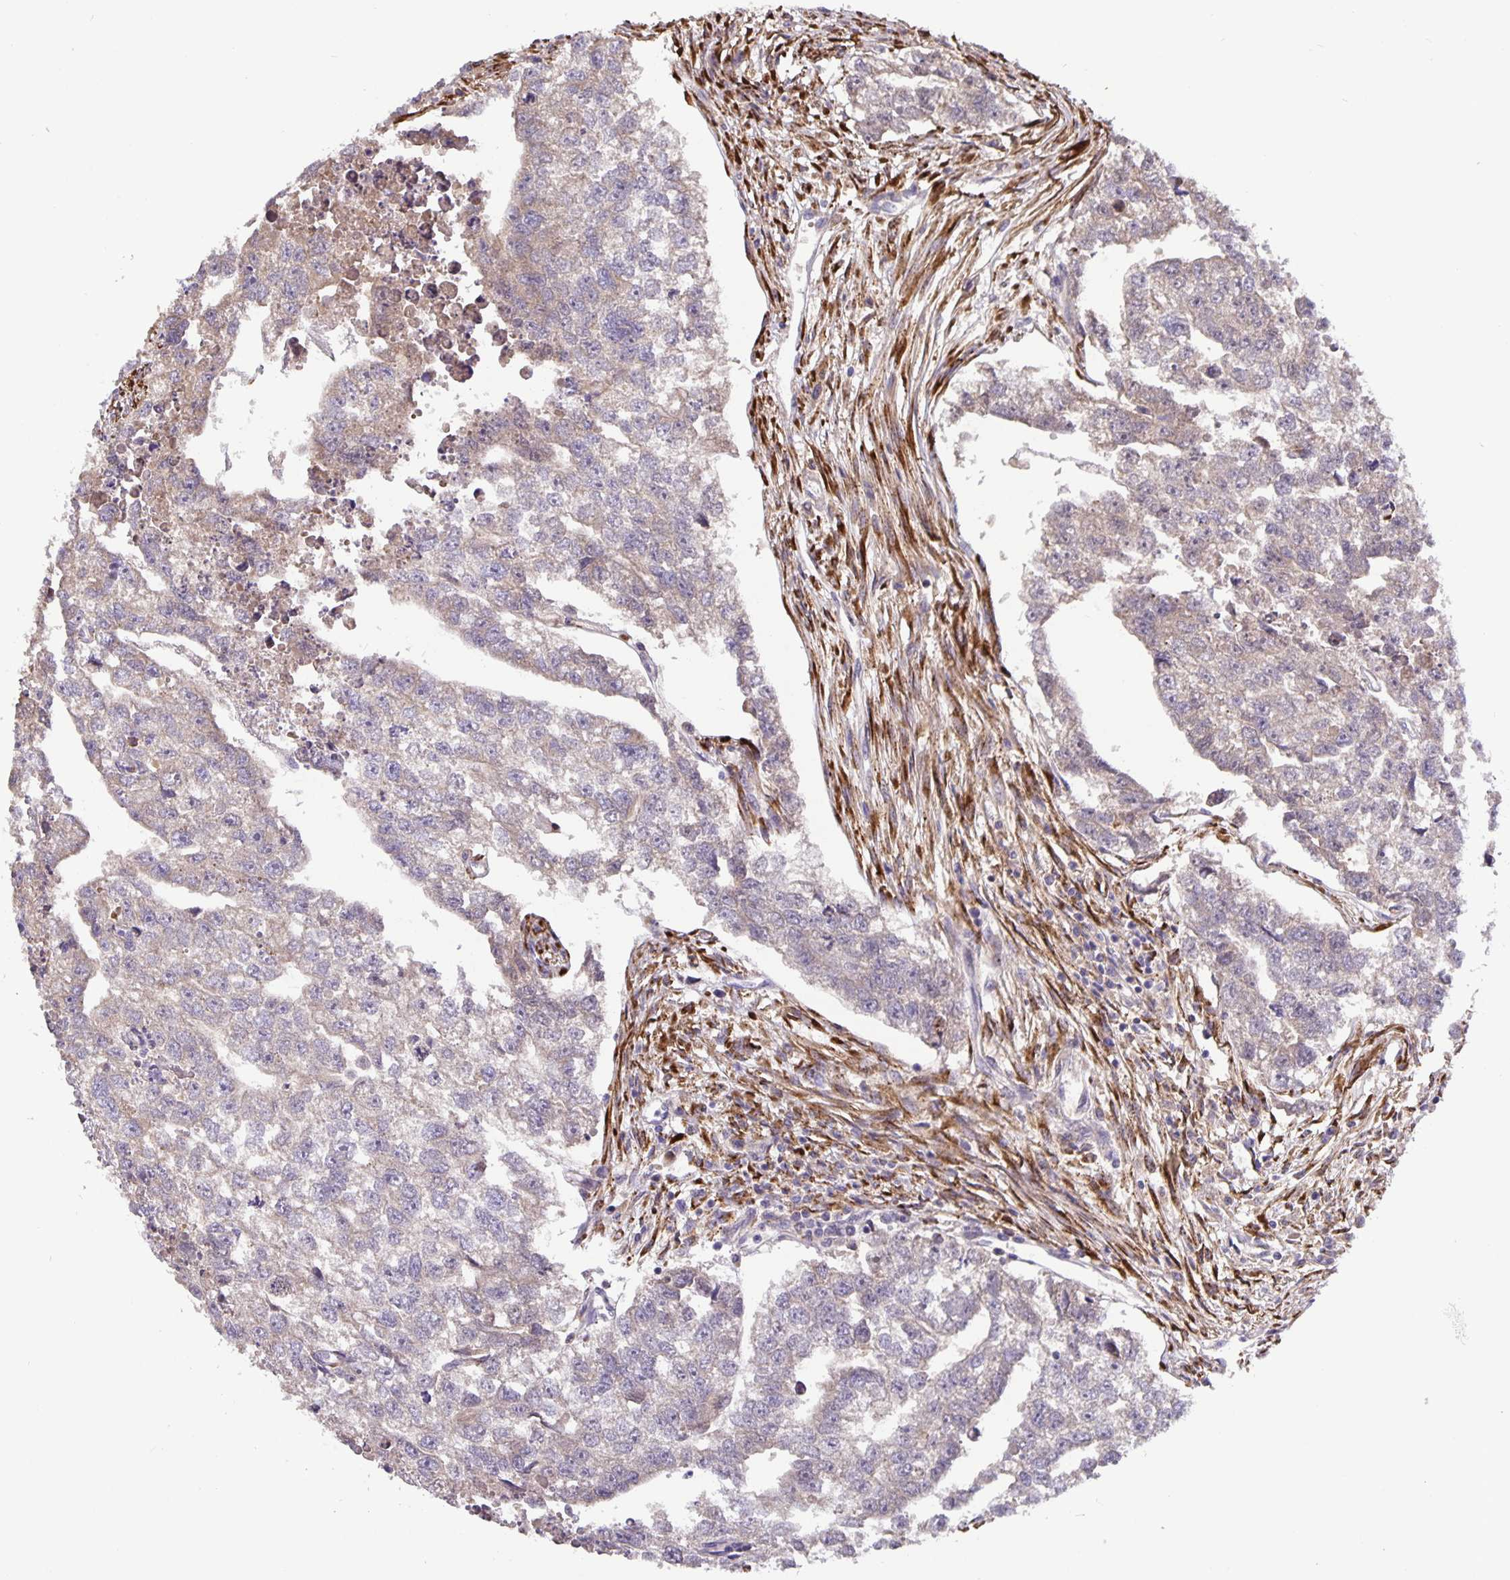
{"staining": {"intensity": "weak", "quantity": "25%-75%", "location": "cytoplasmic/membranous"}, "tissue": "testis cancer", "cell_type": "Tumor cells", "image_type": "cancer", "snomed": [{"axis": "morphology", "description": "Carcinoma, Embryonal, NOS"}, {"axis": "morphology", "description": "Teratoma, malignant, NOS"}, {"axis": "topography", "description": "Testis"}], "caption": "Human embryonal carcinoma (testis) stained with a brown dye demonstrates weak cytoplasmic/membranous positive positivity in approximately 25%-75% of tumor cells.", "gene": "EML6", "patient": {"sex": "male", "age": 44}}